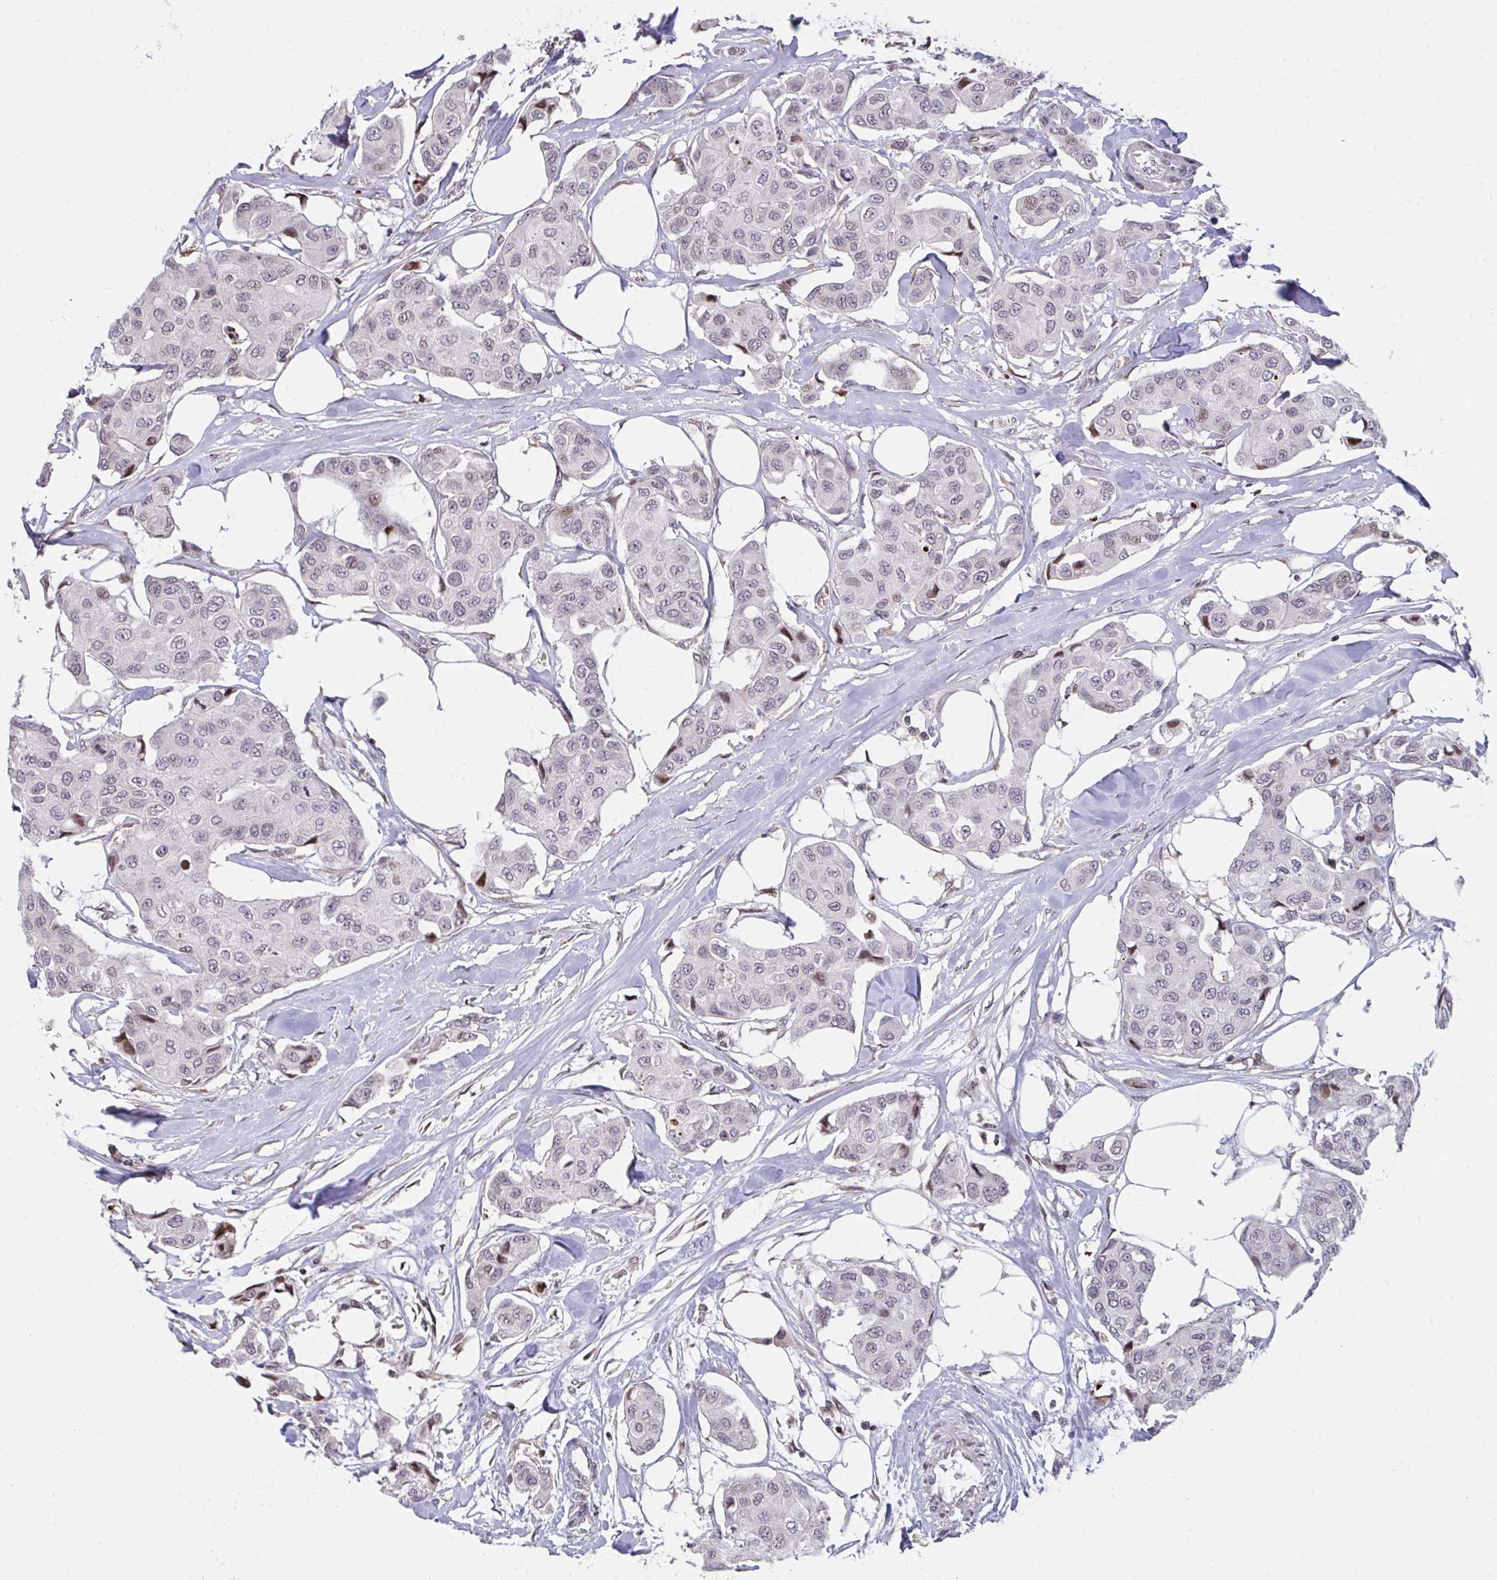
{"staining": {"intensity": "moderate", "quantity": "<25%", "location": "nuclear"}, "tissue": "breast cancer", "cell_type": "Tumor cells", "image_type": "cancer", "snomed": [{"axis": "morphology", "description": "Duct carcinoma"}, {"axis": "topography", "description": "Breast"}, {"axis": "topography", "description": "Lymph node"}], "caption": "A high-resolution micrograph shows immunohistochemistry staining of breast cancer, which demonstrates moderate nuclear positivity in approximately <25% of tumor cells. (Stains: DAB (3,3'-diaminobenzidine) in brown, nuclei in blue, Microscopy: brightfield microscopy at high magnification).", "gene": "PCDHB8", "patient": {"sex": "female", "age": 80}}